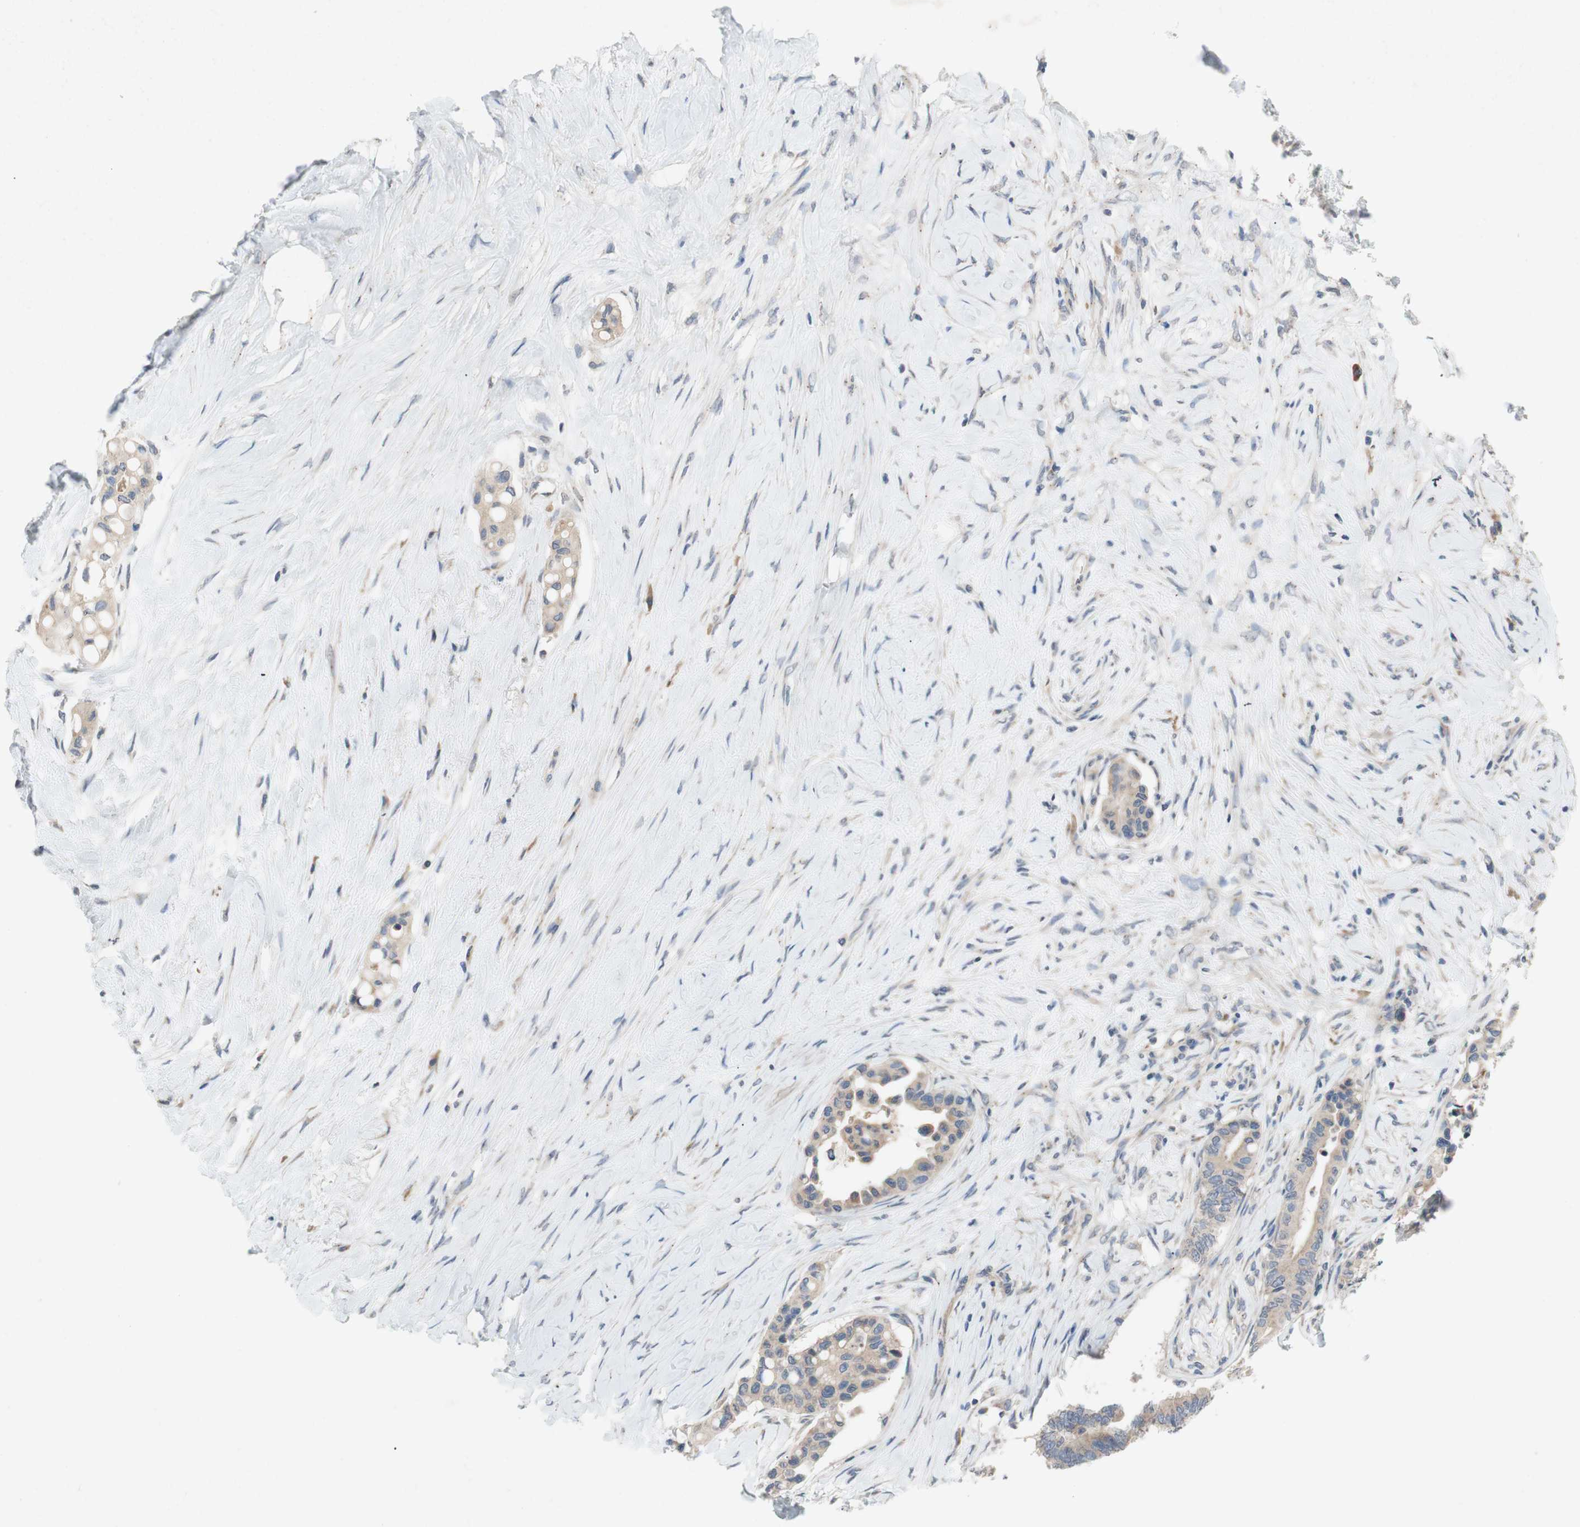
{"staining": {"intensity": "weak", "quantity": ">75%", "location": "cytoplasmic/membranous"}, "tissue": "colorectal cancer", "cell_type": "Tumor cells", "image_type": "cancer", "snomed": [{"axis": "morphology", "description": "Normal tissue, NOS"}, {"axis": "morphology", "description": "Adenocarcinoma, NOS"}, {"axis": "topography", "description": "Colon"}], "caption": "DAB immunohistochemical staining of adenocarcinoma (colorectal) displays weak cytoplasmic/membranous protein expression in about >75% of tumor cells.", "gene": "ADD2", "patient": {"sex": "male", "age": 82}}